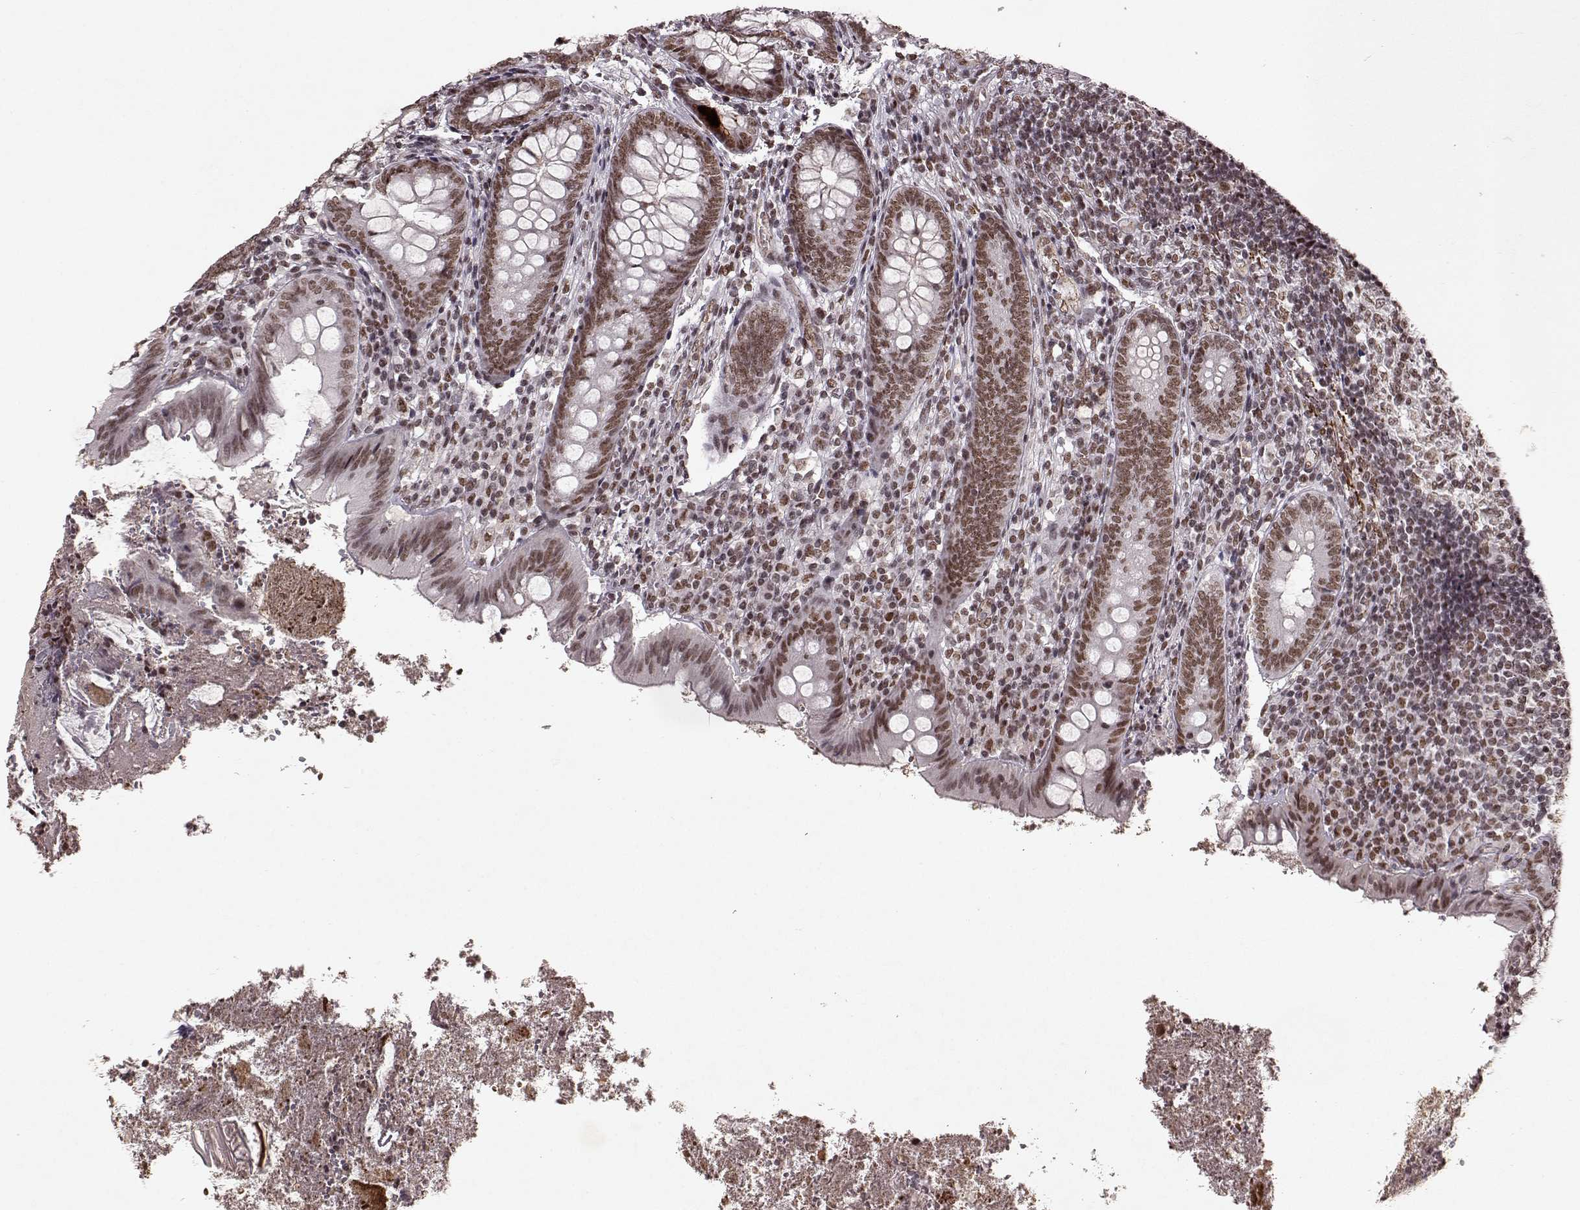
{"staining": {"intensity": "moderate", "quantity": ">75%", "location": "nuclear"}, "tissue": "appendix", "cell_type": "Glandular cells", "image_type": "normal", "snomed": [{"axis": "morphology", "description": "Normal tissue, NOS"}, {"axis": "topography", "description": "Appendix"}], "caption": "The immunohistochemical stain shows moderate nuclear expression in glandular cells of normal appendix. (IHC, brightfield microscopy, high magnification).", "gene": "RRAGD", "patient": {"sex": "female", "age": 23}}